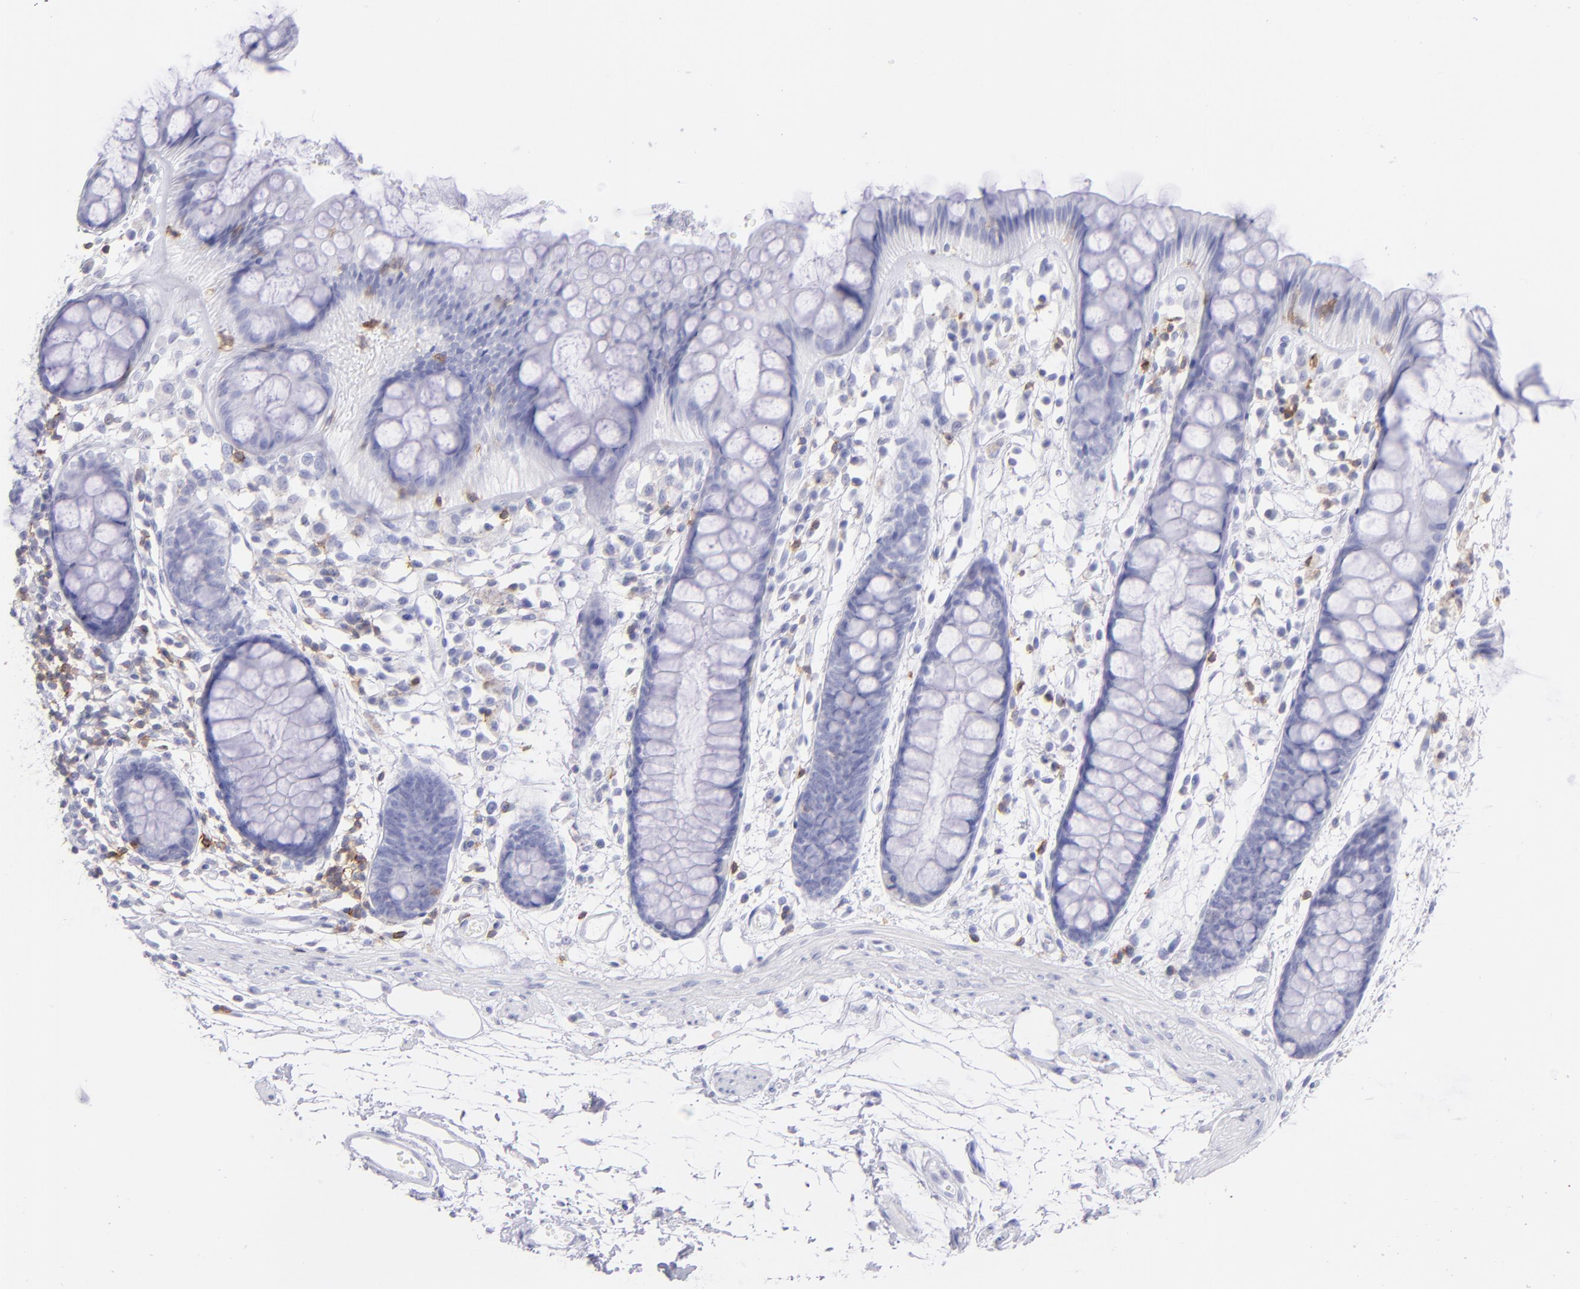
{"staining": {"intensity": "negative", "quantity": "none", "location": "none"}, "tissue": "rectum", "cell_type": "Glandular cells", "image_type": "normal", "snomed": [{"axis": "morphology", "description": "Normal tissue, NOS"}, {"axis": "topography", "description": "Rectum"}], "caption": "An image of human rectum is negative for staining in glandular cells. (DAB (3,3'-diaminobenzidine) IHC with hematoxylin counter stain).", "gene": "CD69", "patient": {"sex": "female", "age": 66}}